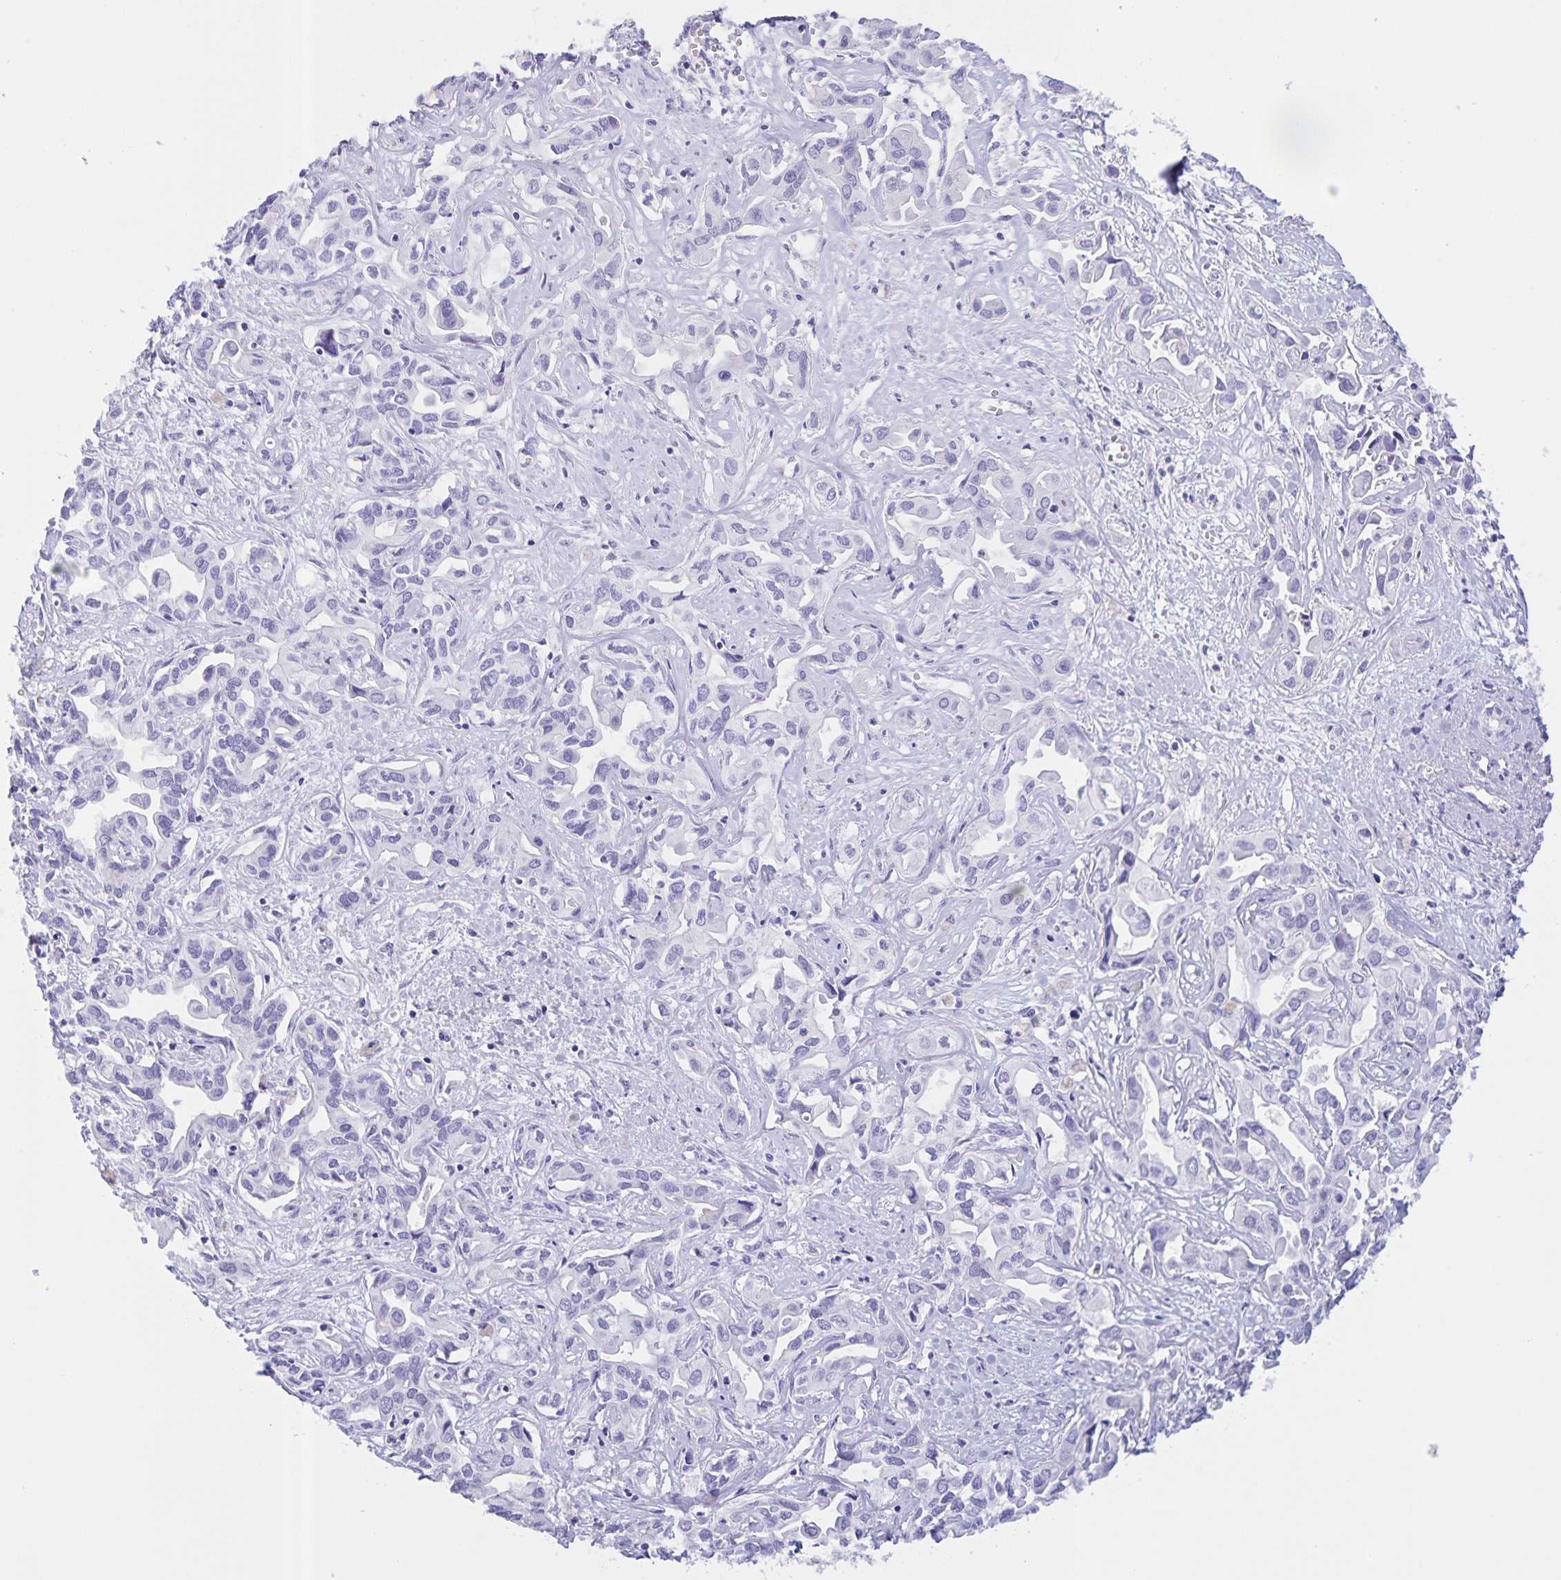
{"staining": {"intensity": "negative", "quantity": "none", "location": "none"}, "tissue": "liver cancer", "cell_type": "Tumor cells", "image_type": "cancer", "snomed": [{"axis": "morphology", "description": "Cholangiocarcinoma"}, {"axis": "topography", "description": "Liver"}], "caption": "Photomicrograph shows no protein expression in tumor cells of liver cancer tissue. (DAB (3,3'-diaminobenzidine) immunohistochemistry visualized using brightfield microscopy, high magnification).", "gene": "TGIF2LX", "patient": {"sex": "female", "age": 64}}